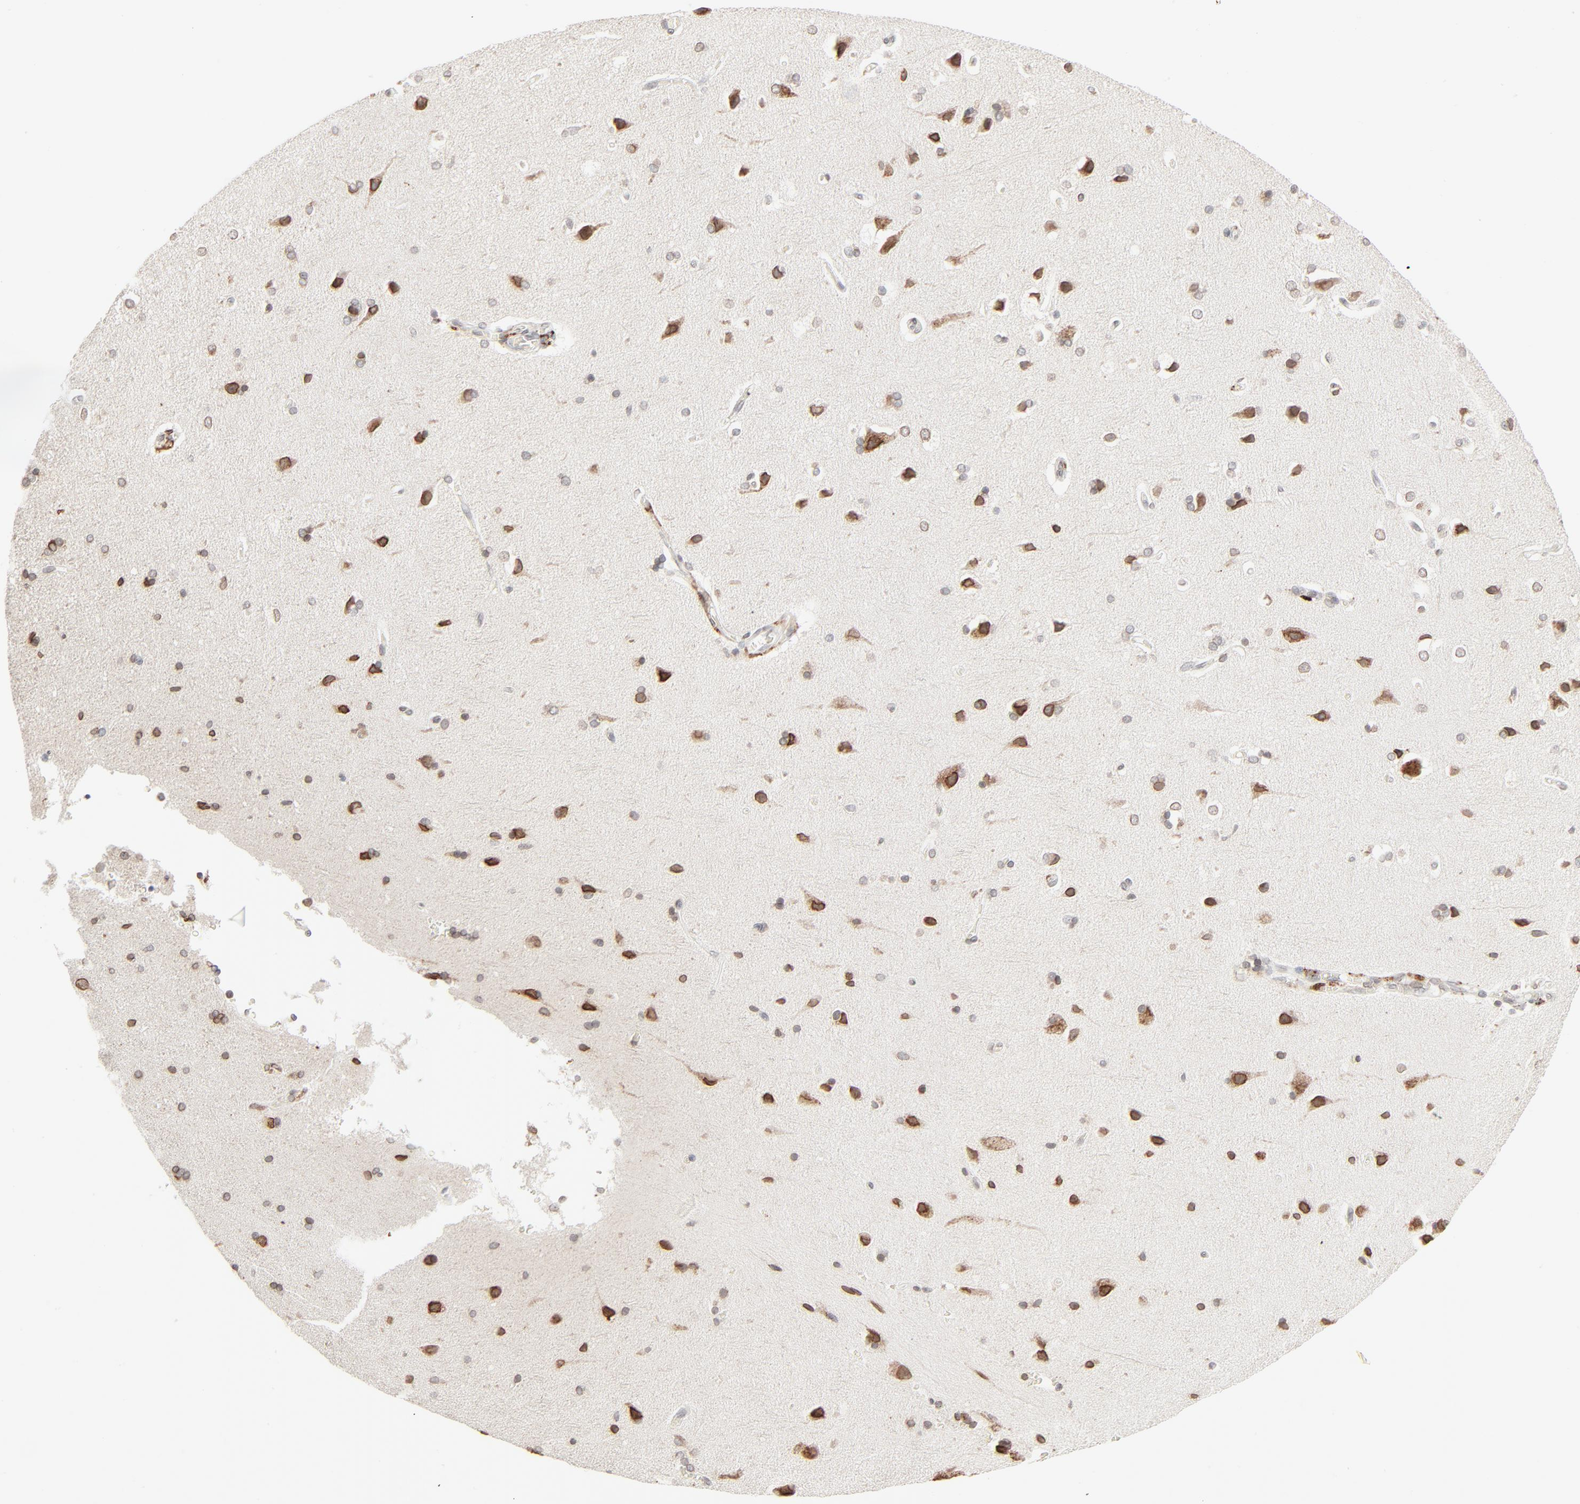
{"staining": {"intensity": "negative", "quantity": "none", "location": "none"}, "tissue": "cerebral cortex", "cell_type": "Endothelial cells", "image_type": "normal", "snomed": [{"axis": "morphology", "description": "Normal tissue, NOS"}, {"axis": "topography", "description": "Cerebral cortex"}], "caption": "This is a histopathology image of immunohistochemistry staining of unremarkable cerebral cortex, which shows no positivity in endothelial cells.", "gene": "MAD1L1", "patient": {"sex": "male", "age": 62}}